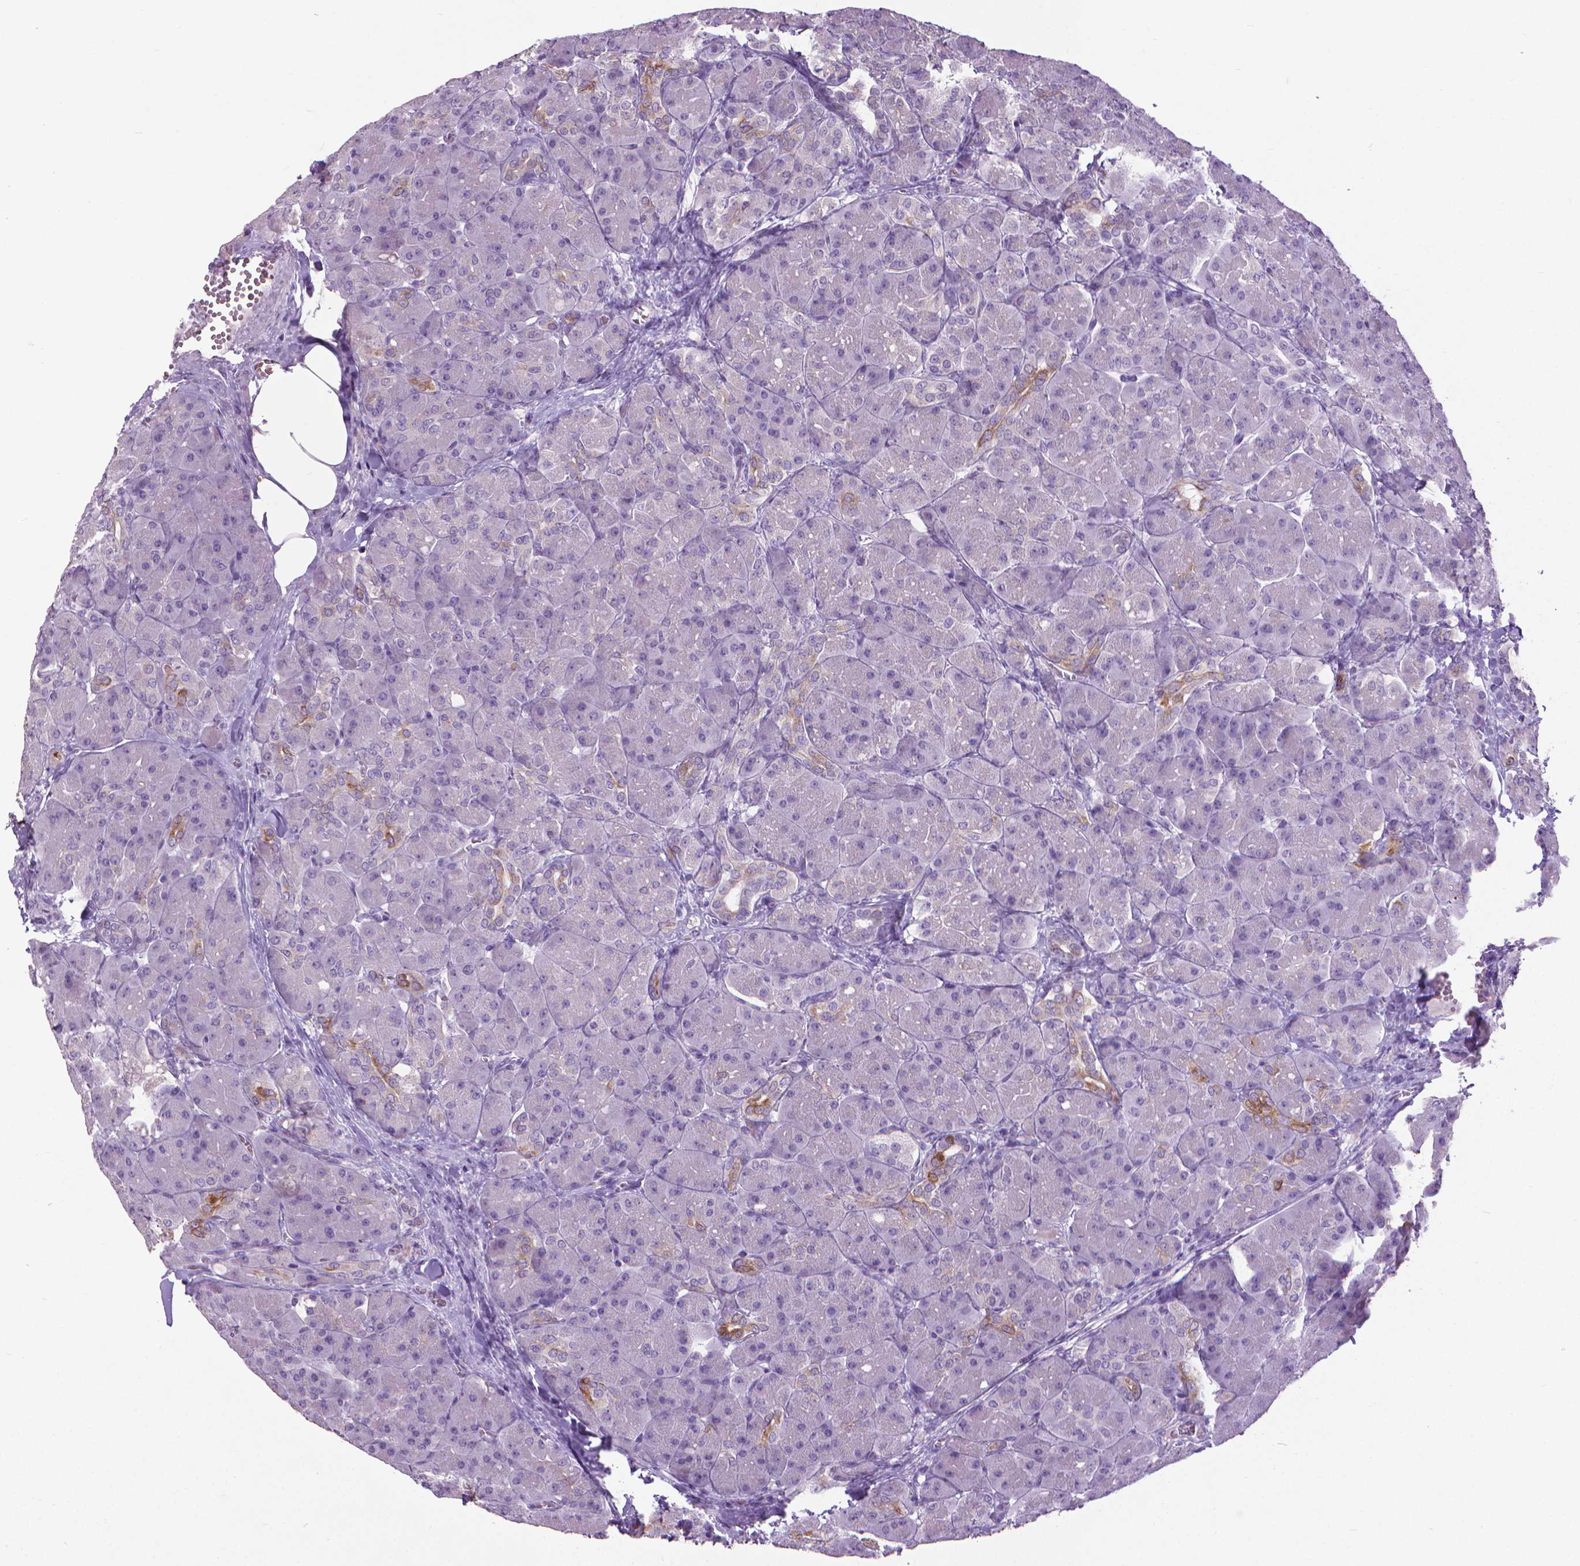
{"staining": {"intensity": "negative", "quantity": "none", "location": "none"}, "tissue": "pancreas", "cell_type": "Exocrine glandular cells", "image_type": "normal", "snomed": [{"axis": "morphology", "description": "Normal tissue, NOS"}, {"axis": "topography", "description": "Pancreas"}], "caption": "The IHC photomicrograph has no significant positivity in exocrine glandular cells of pancreas. (DAB IHC visualized using brightfield microscopy, high magnification).", "gene": "KRT5", "patient": {"sex": "male", "age": 55}}